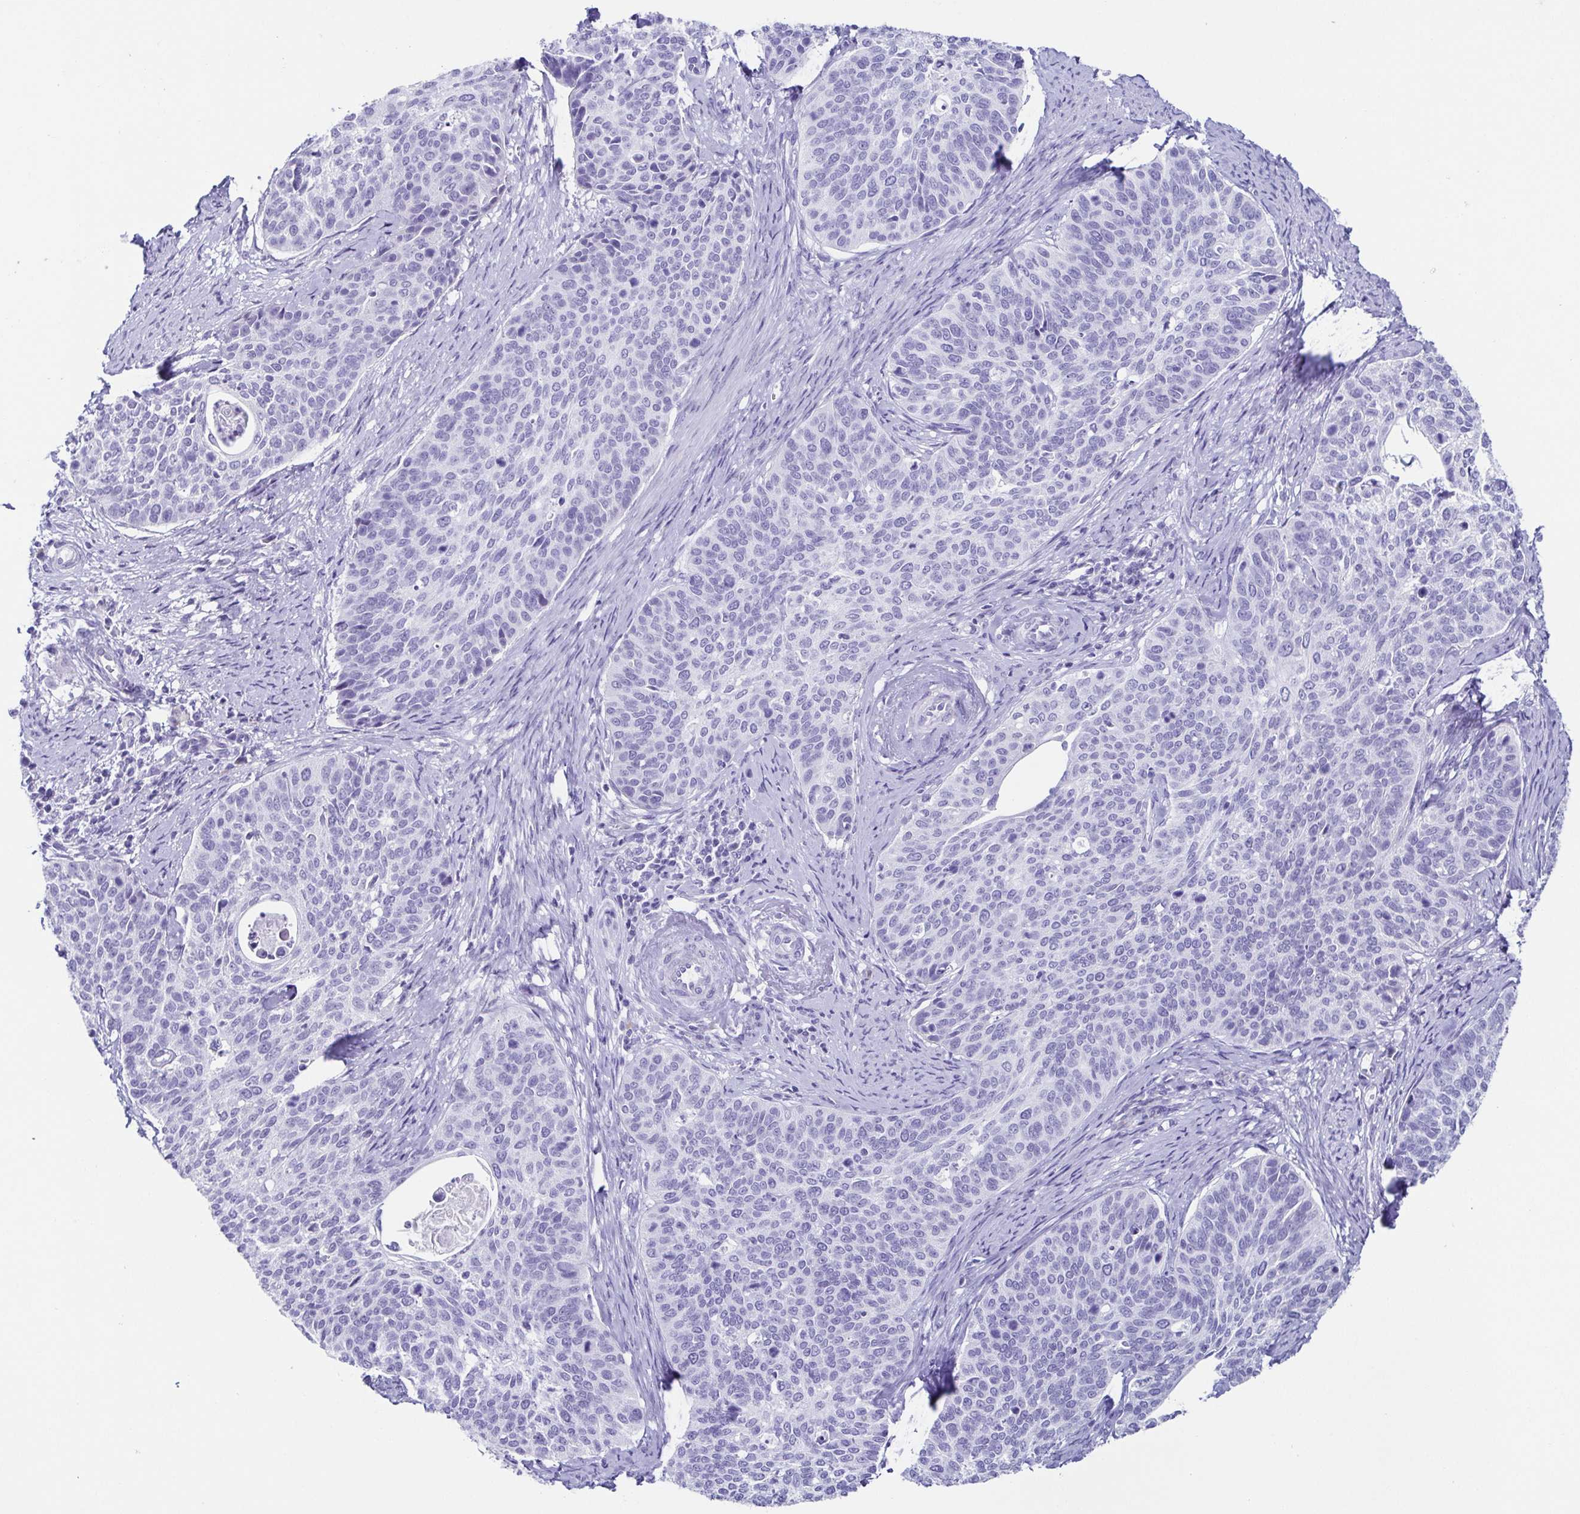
{"staining": {"intensity": "negative", "quantity": "none", "location": "none"}, "tissue": "cervical cancer", "cell_type": "Tumor cells", "image_type": "cancer", "snomed": [{"axis": "morphology", "description": "Squamous cell carcinoma, NOS"}, {"axis": "topography", "description": "Cervix"}], "caption": "High magnification brightfield microscopy of squamous cell carcinoma (cervical) stained with DAB (3,3'-diaminobenzidine) (brown) and counterstained with hematoxylin (blue): tumor cells show no significant staining.", "gene": "TNNT2", "patient": {"sex": "female", "age": 69}}